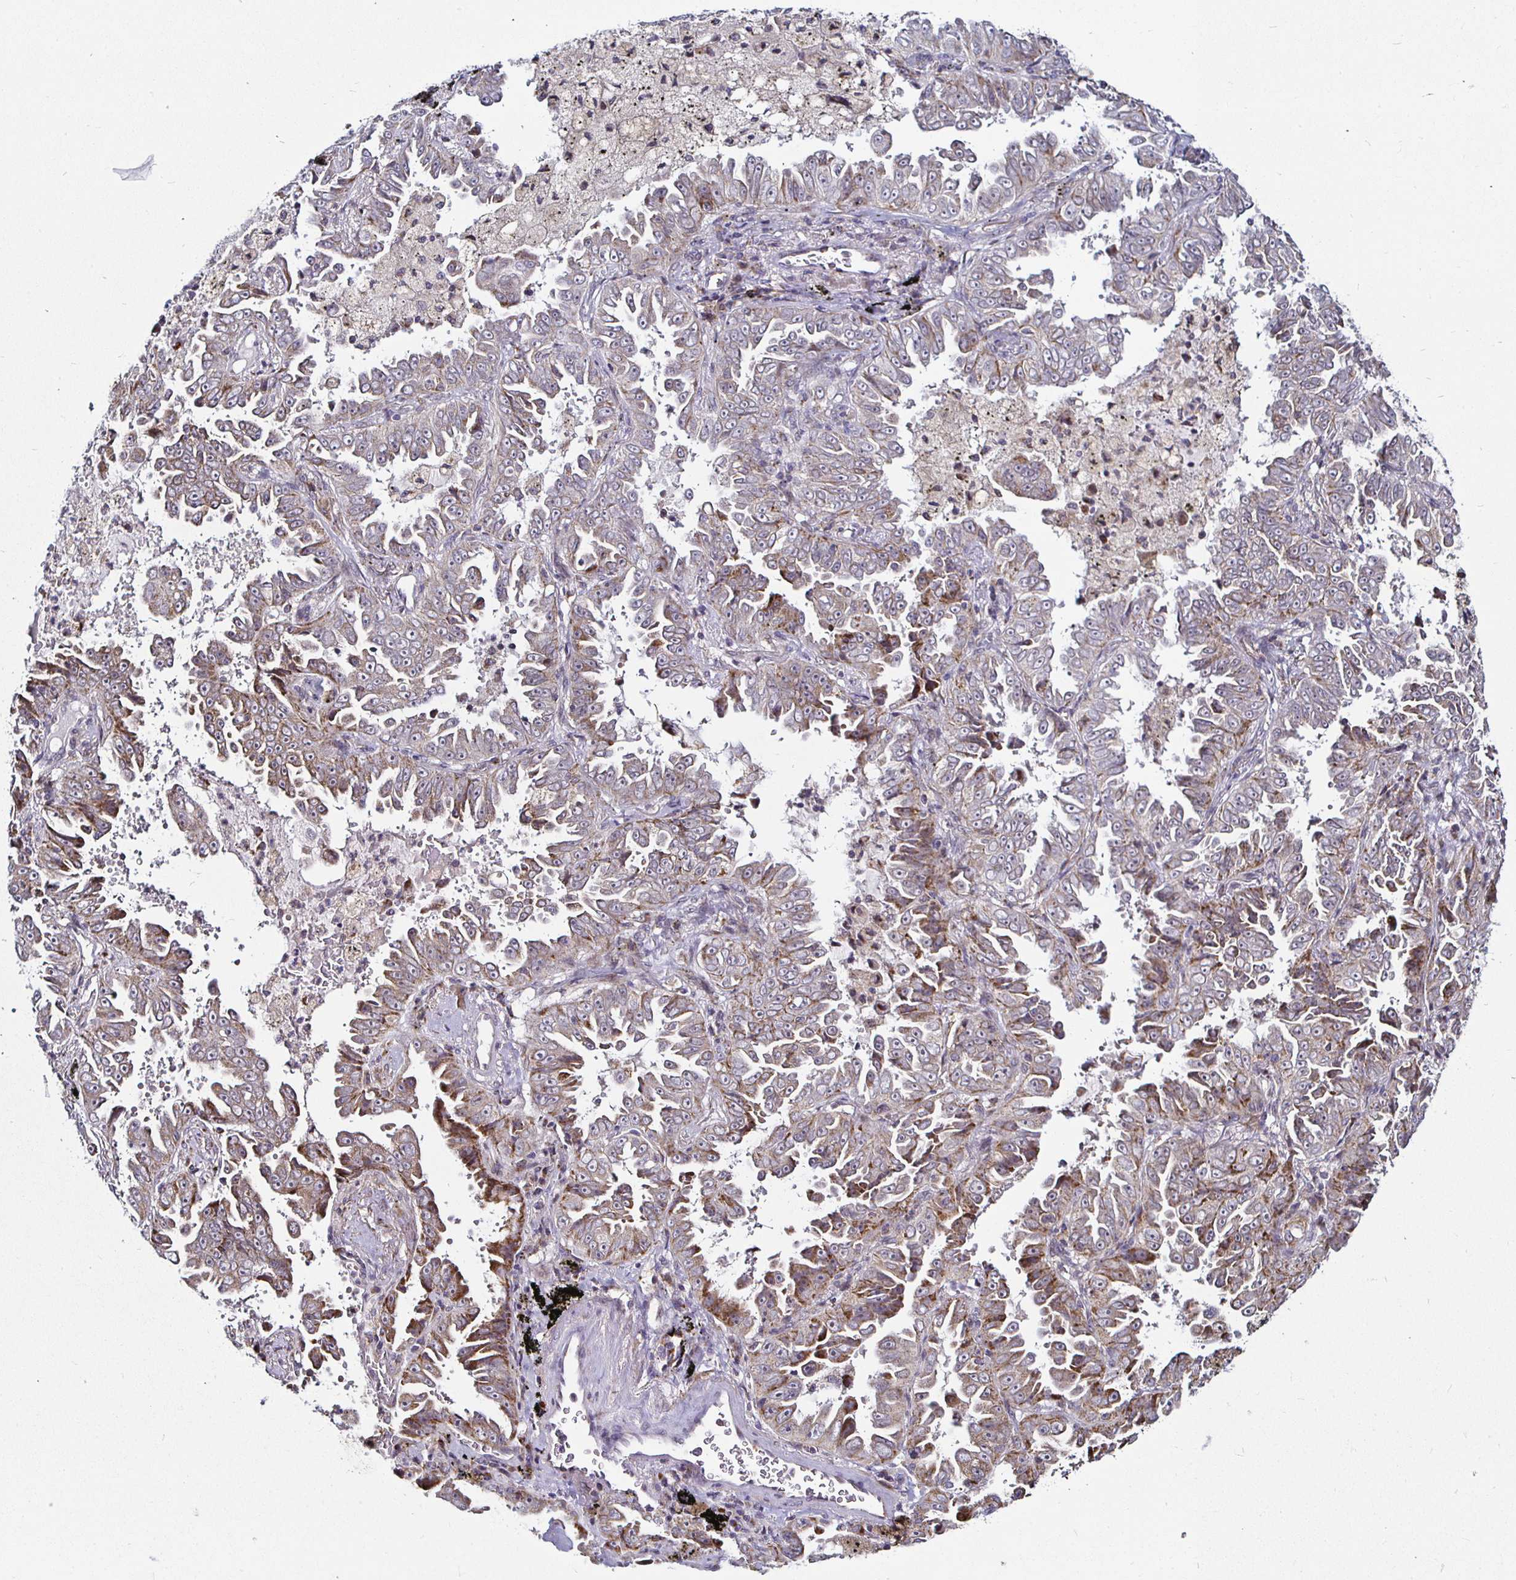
{"staining": {"intensity": "moderate", "quantity": "<25%", "location": "cytoplasmic/membranous"}, "tissue": "lung cancer", "cell_type": "Tumor cells", "image_type": "cancer", "snomed": [{"axis": "morphology", "description": "Adenocarcinoma, NOS"}, {"axis": "topography", "description": "Lung"}], "caption": "Lung cancer stained with a protein marker reveals moderate staining in tumor cells.", "gene": "ATG3", "patient": {"sex": "female", "age": 52}}